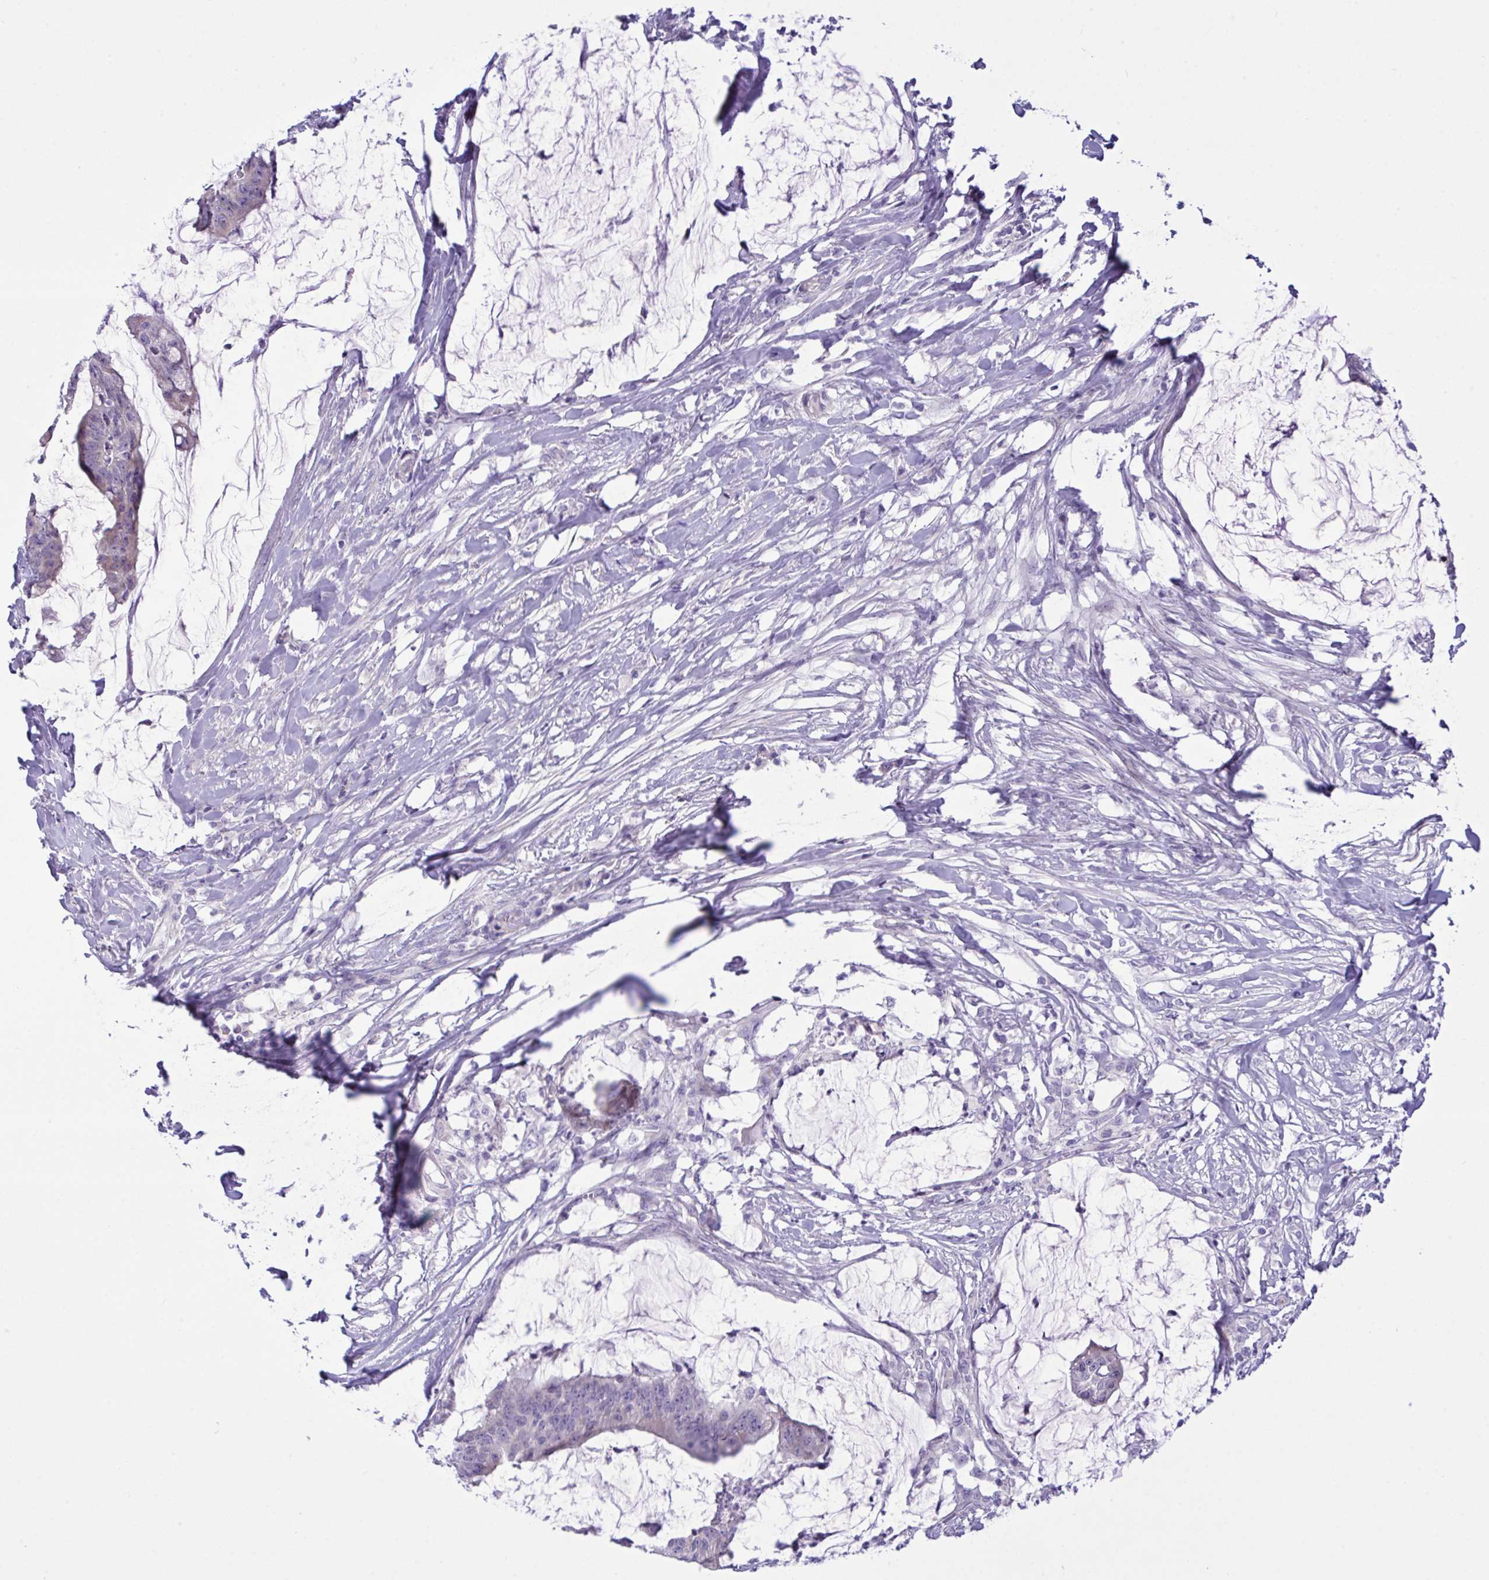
{"staining": {"intensity": "negative", "quantity": "none", "location": "none"}, "tissue": "colorectal cancer", "cell_type": "Tumor cells", "image_type": "cancer", "snomed": [{"axis": "morphology", "description": "Adenocarcinoma, NOS"}, {"axis": "topography", "description": "Colon"}], "caption": "There is no significant positivity in tumor cells of colorectal cancer.", "gene": "WDR97", "patient": {"sex": "male", "age": 62}}